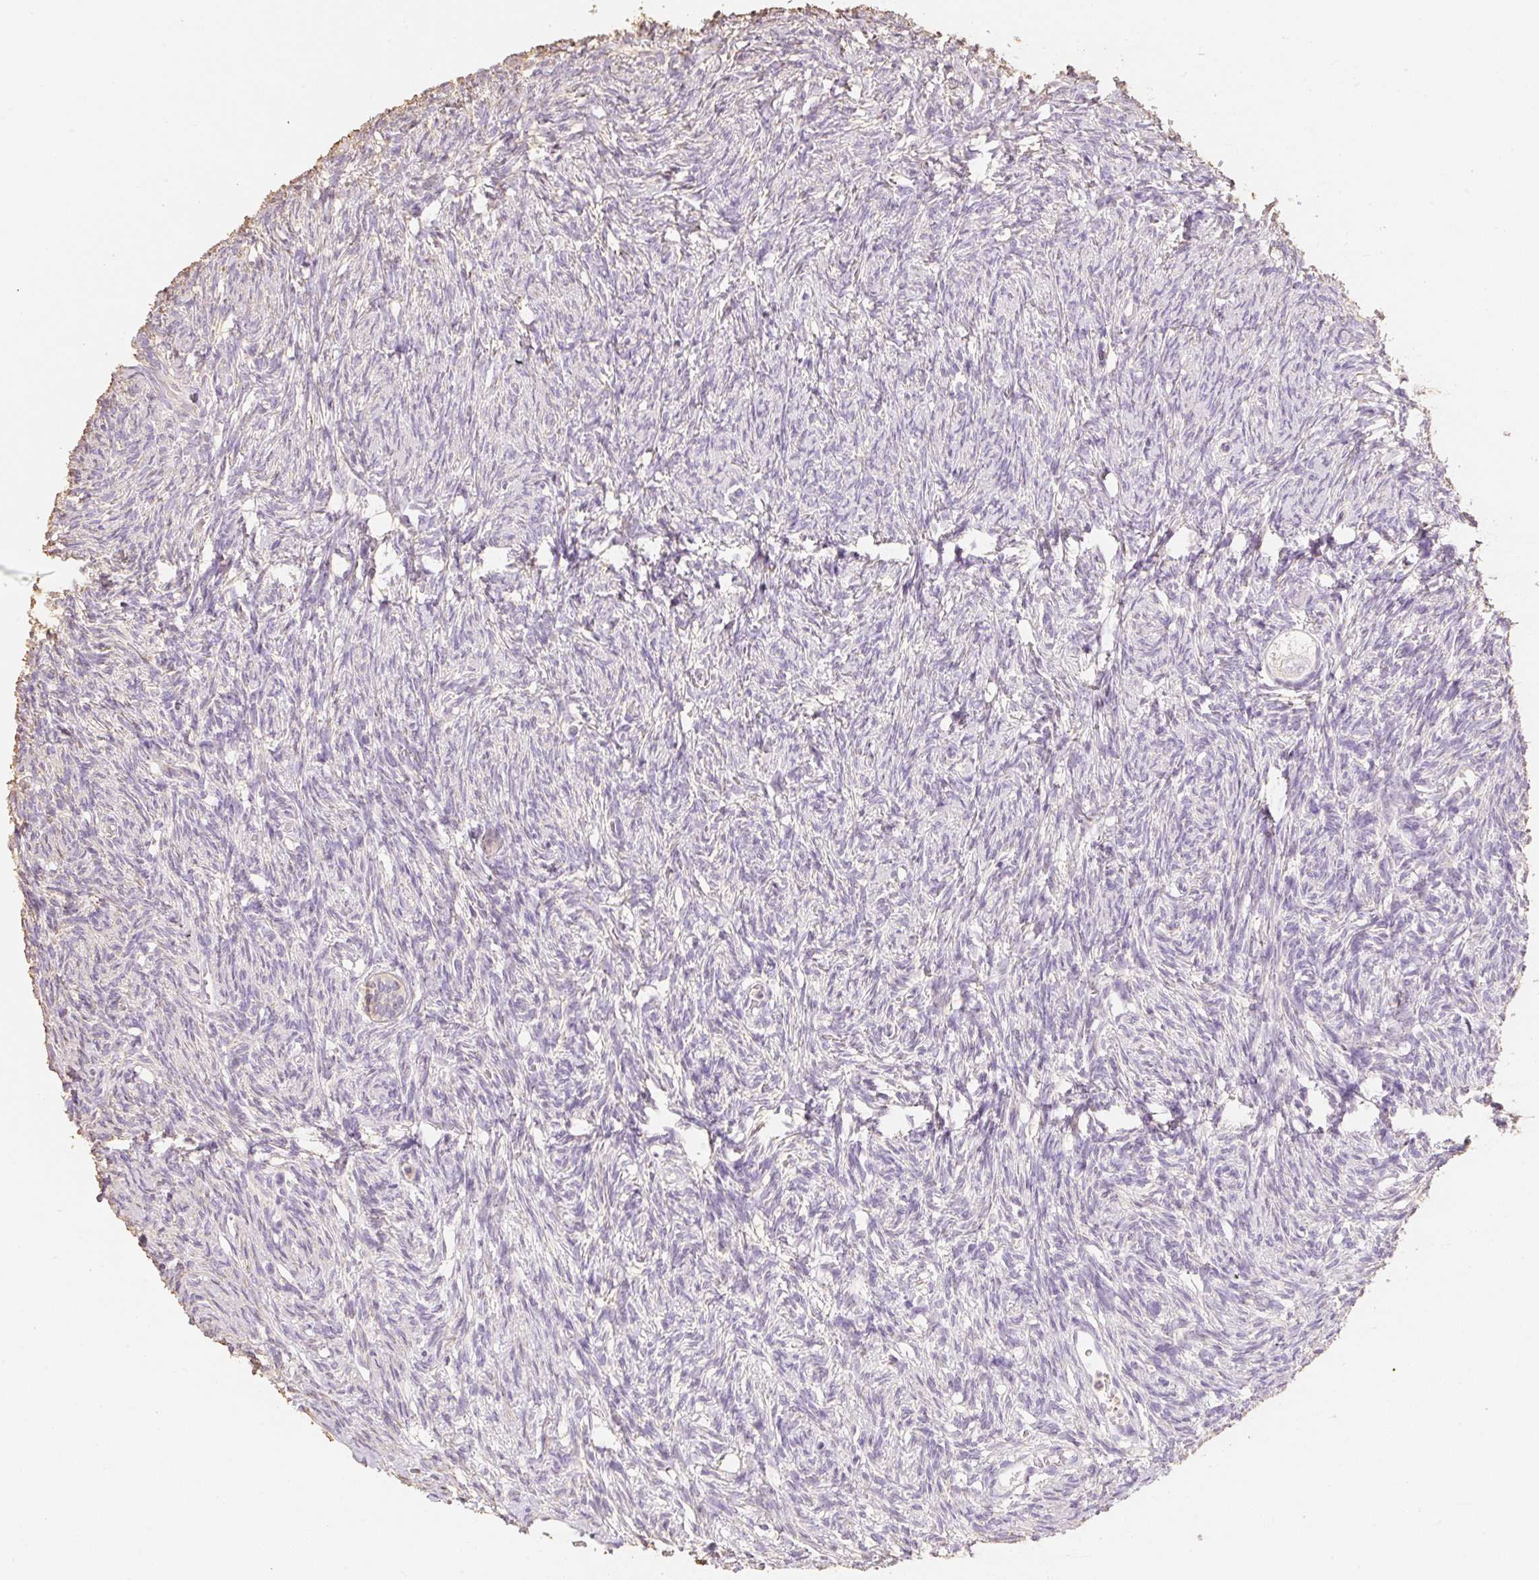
{"staining": {"intensity": "negative", "quantity": "none", "location": "none"}, "tissue": "ovary", "cell_type": "Follicle cells", "image_type": "normal", "snomed": [{"axis": "morphology", "description": "Normal tissue, NOS"}, {"axis": "topography", "description": "Ovary"}], "caption": "Immunohistochemistry of benign human ovary exhibits no expression in follicle cells.", "gene": "MBOAT7", "patient": {"sex": "female", "age": 33}}